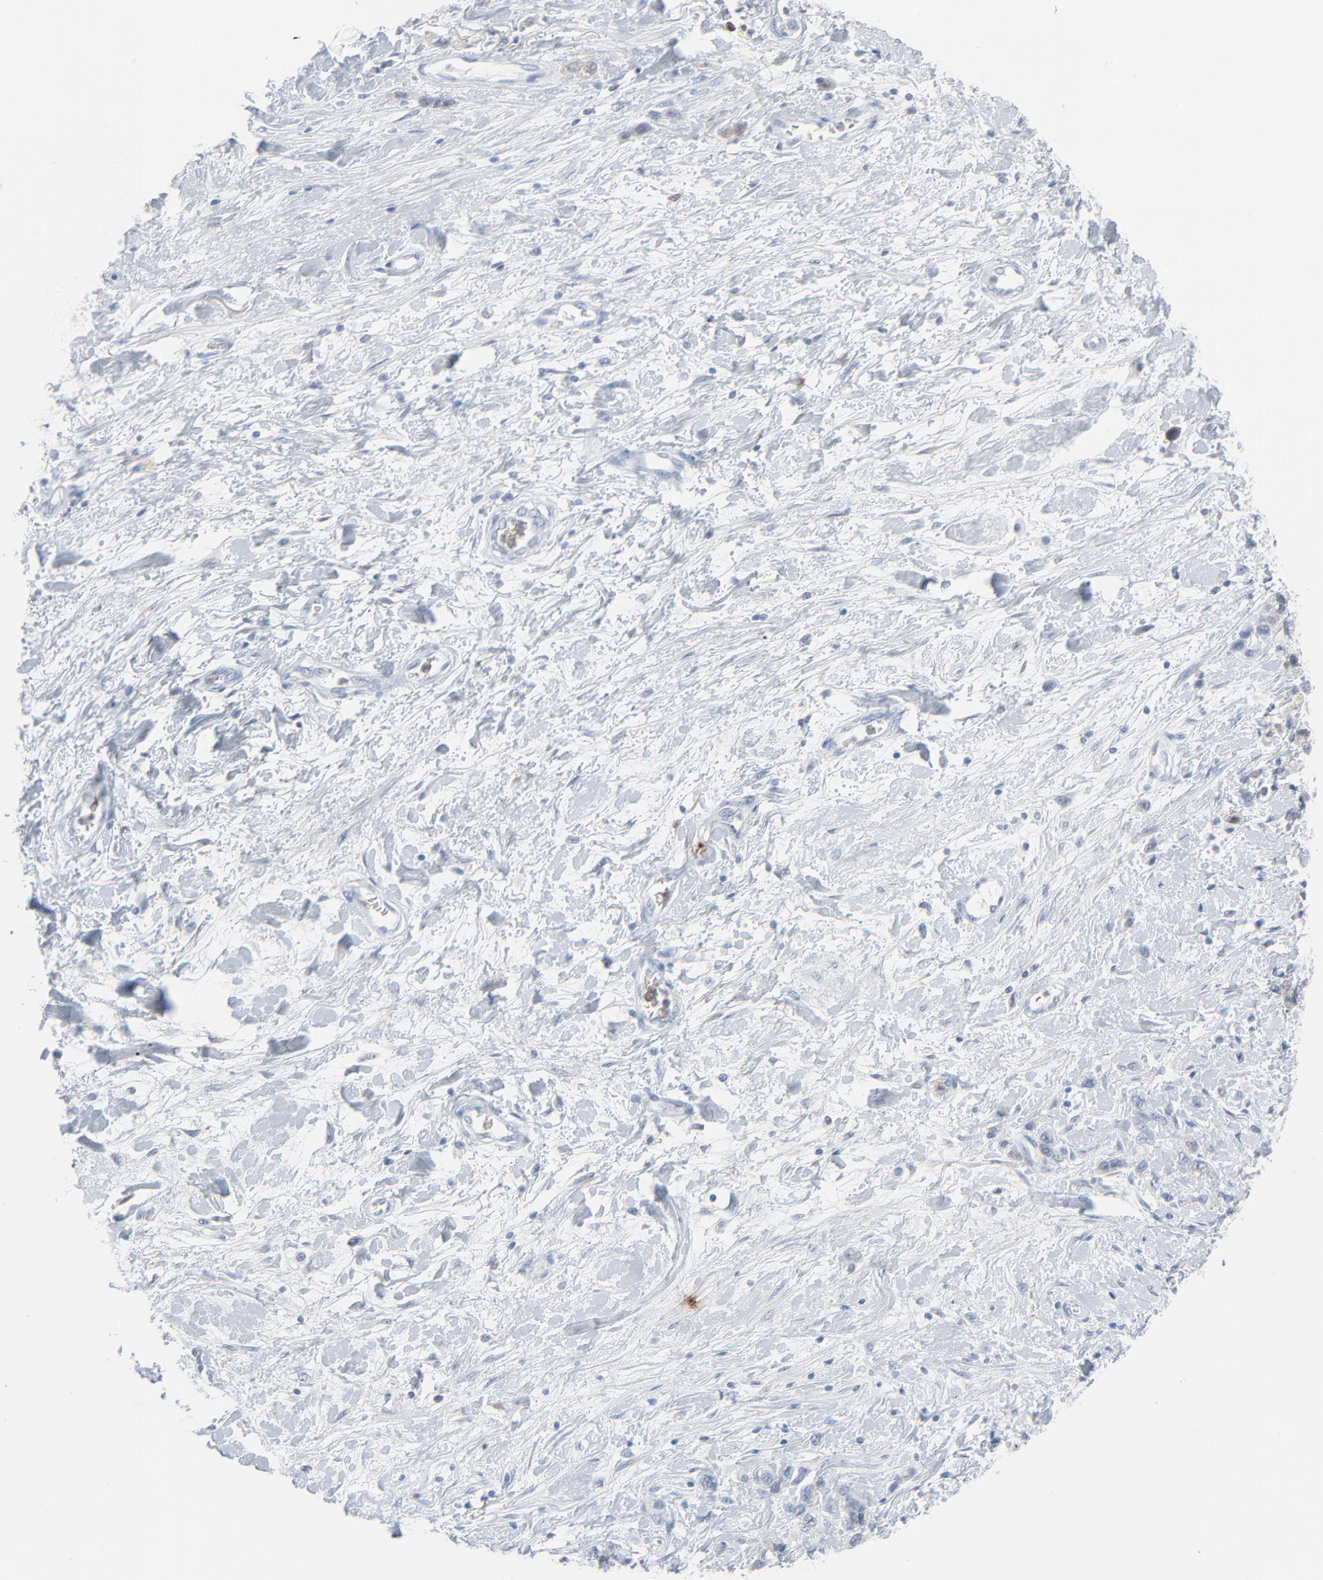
{"staining": {"intensity": "weak", "quantity": "<25%", "location": "cytoplasmic/membranous"}, "tissue": "stomach cancer", "cell_type": "Tumor cells", "image_type": "cancer", "snomed": [{"axis": "morphology", "description": "Normal tissue, NOS"}, {"axis": "morphology", "description": "Adenocarcinoma, NOS"}, {"axis": "morphology", "description": "Adenocarcinoma, High grade"}, {"axis": "topography", "description": "Stomach, upper"}, {"axis": "topography", "description": "Stomach"}], "caption": "The photomicrograph exhibits no significant staining in tumor cells of adenocarcinoma (stomach). Nuclei are stained in blue.", "gene": "PHGDH", "patient": {"sex": "female", "age": 65}}